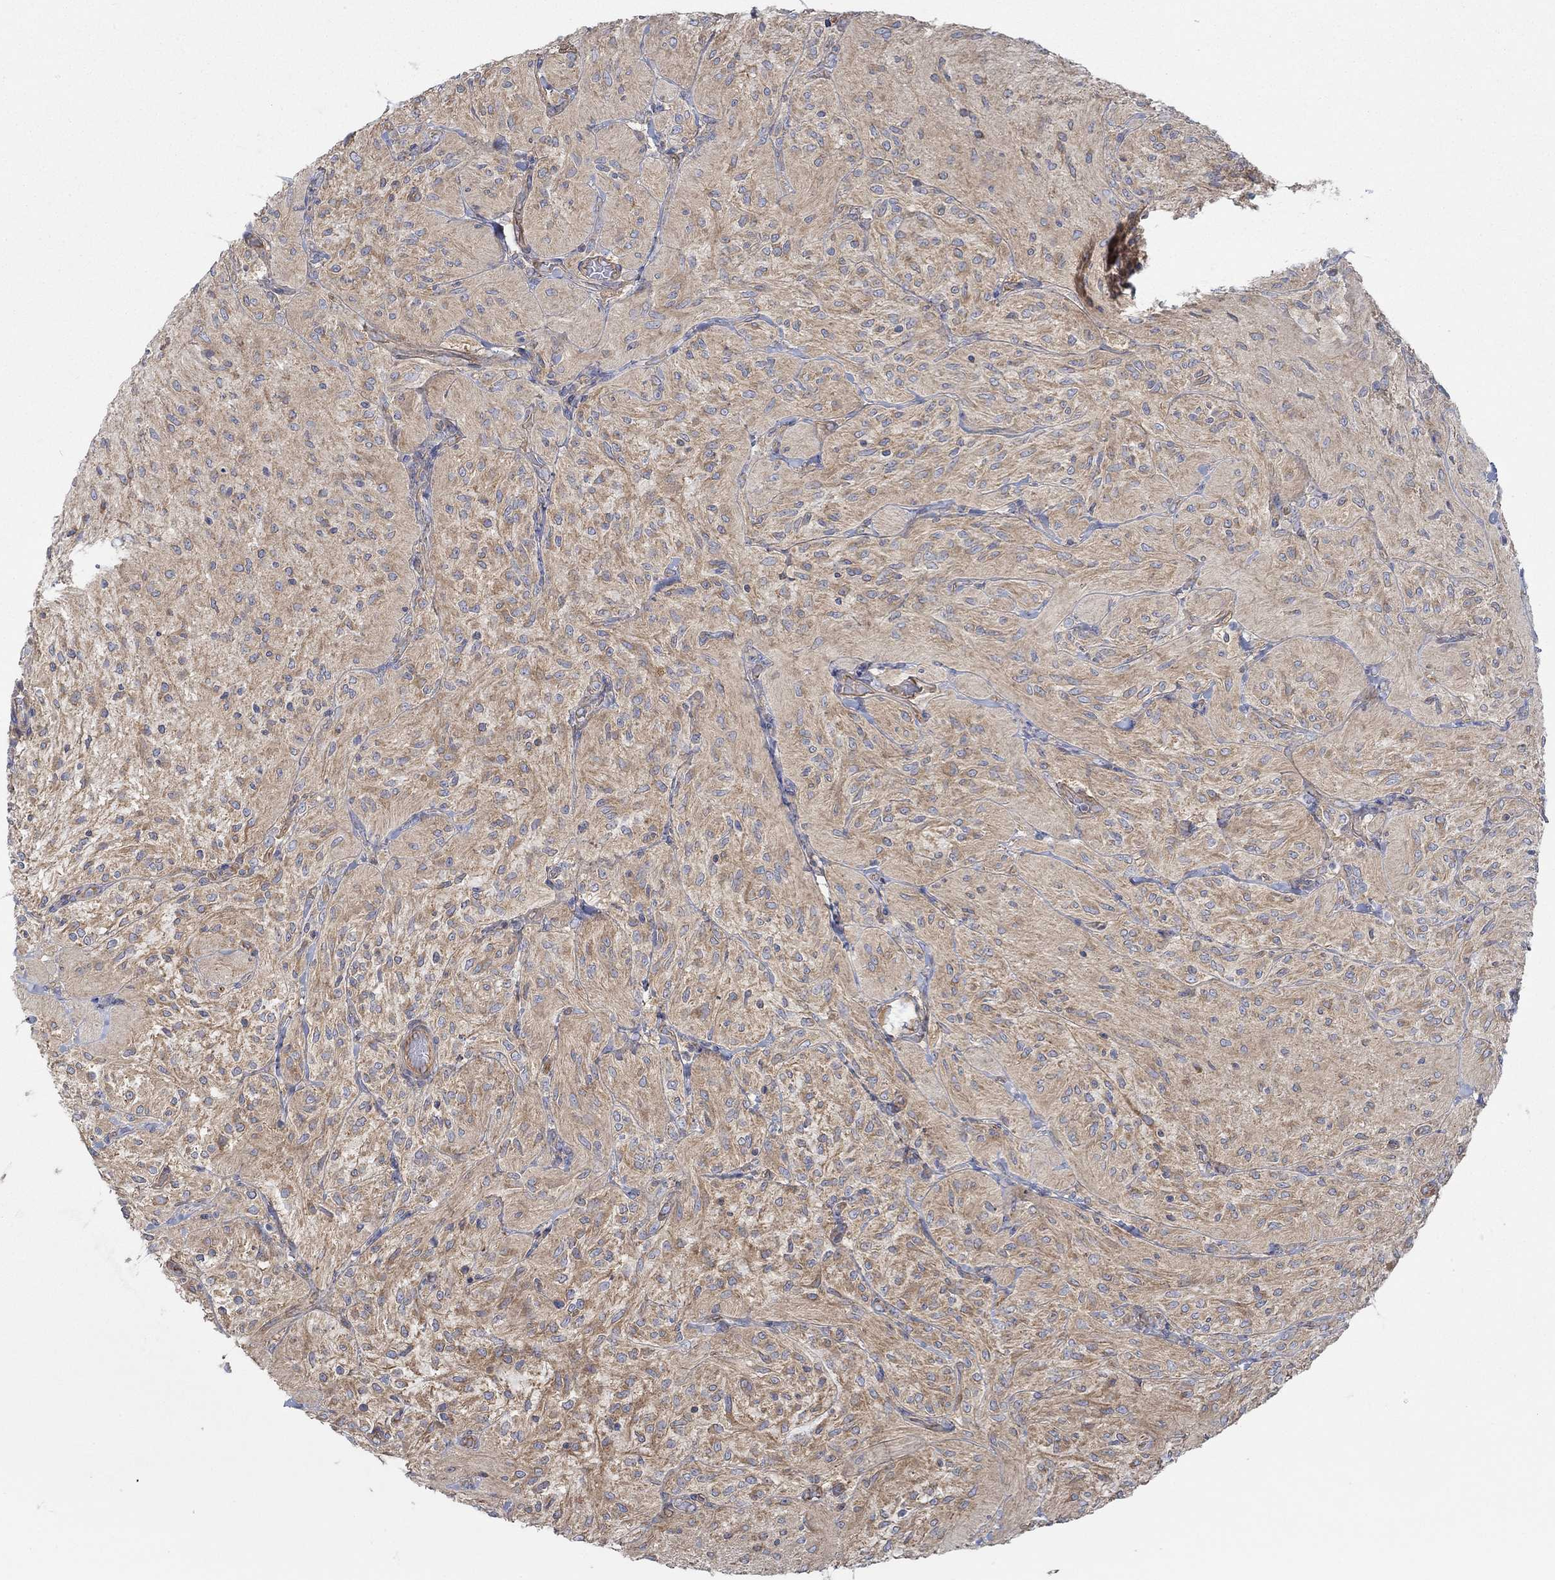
{"staining": {"intensity": "moderate", "quantity": "25%-75%", "location": "cytoplasmic/membranous"}, "tissue": "glioma", "cell_type": "Tumor cells", "image_type": "cancer", "snomed": [{"axis": "morphology", "description": "Glioma, malignant, Low grade"}, {"axis": "topography", "description": "Brain"}], "caption": "Malignant low-grade glioma stained with immunohistochemistry (IHC) exhibits moderate cytoplasmic/membranous staining in approximately 25%-75% of tumor cells.", "gene": "SPAG9", "patient": {"sex": "male", "age": 3}}